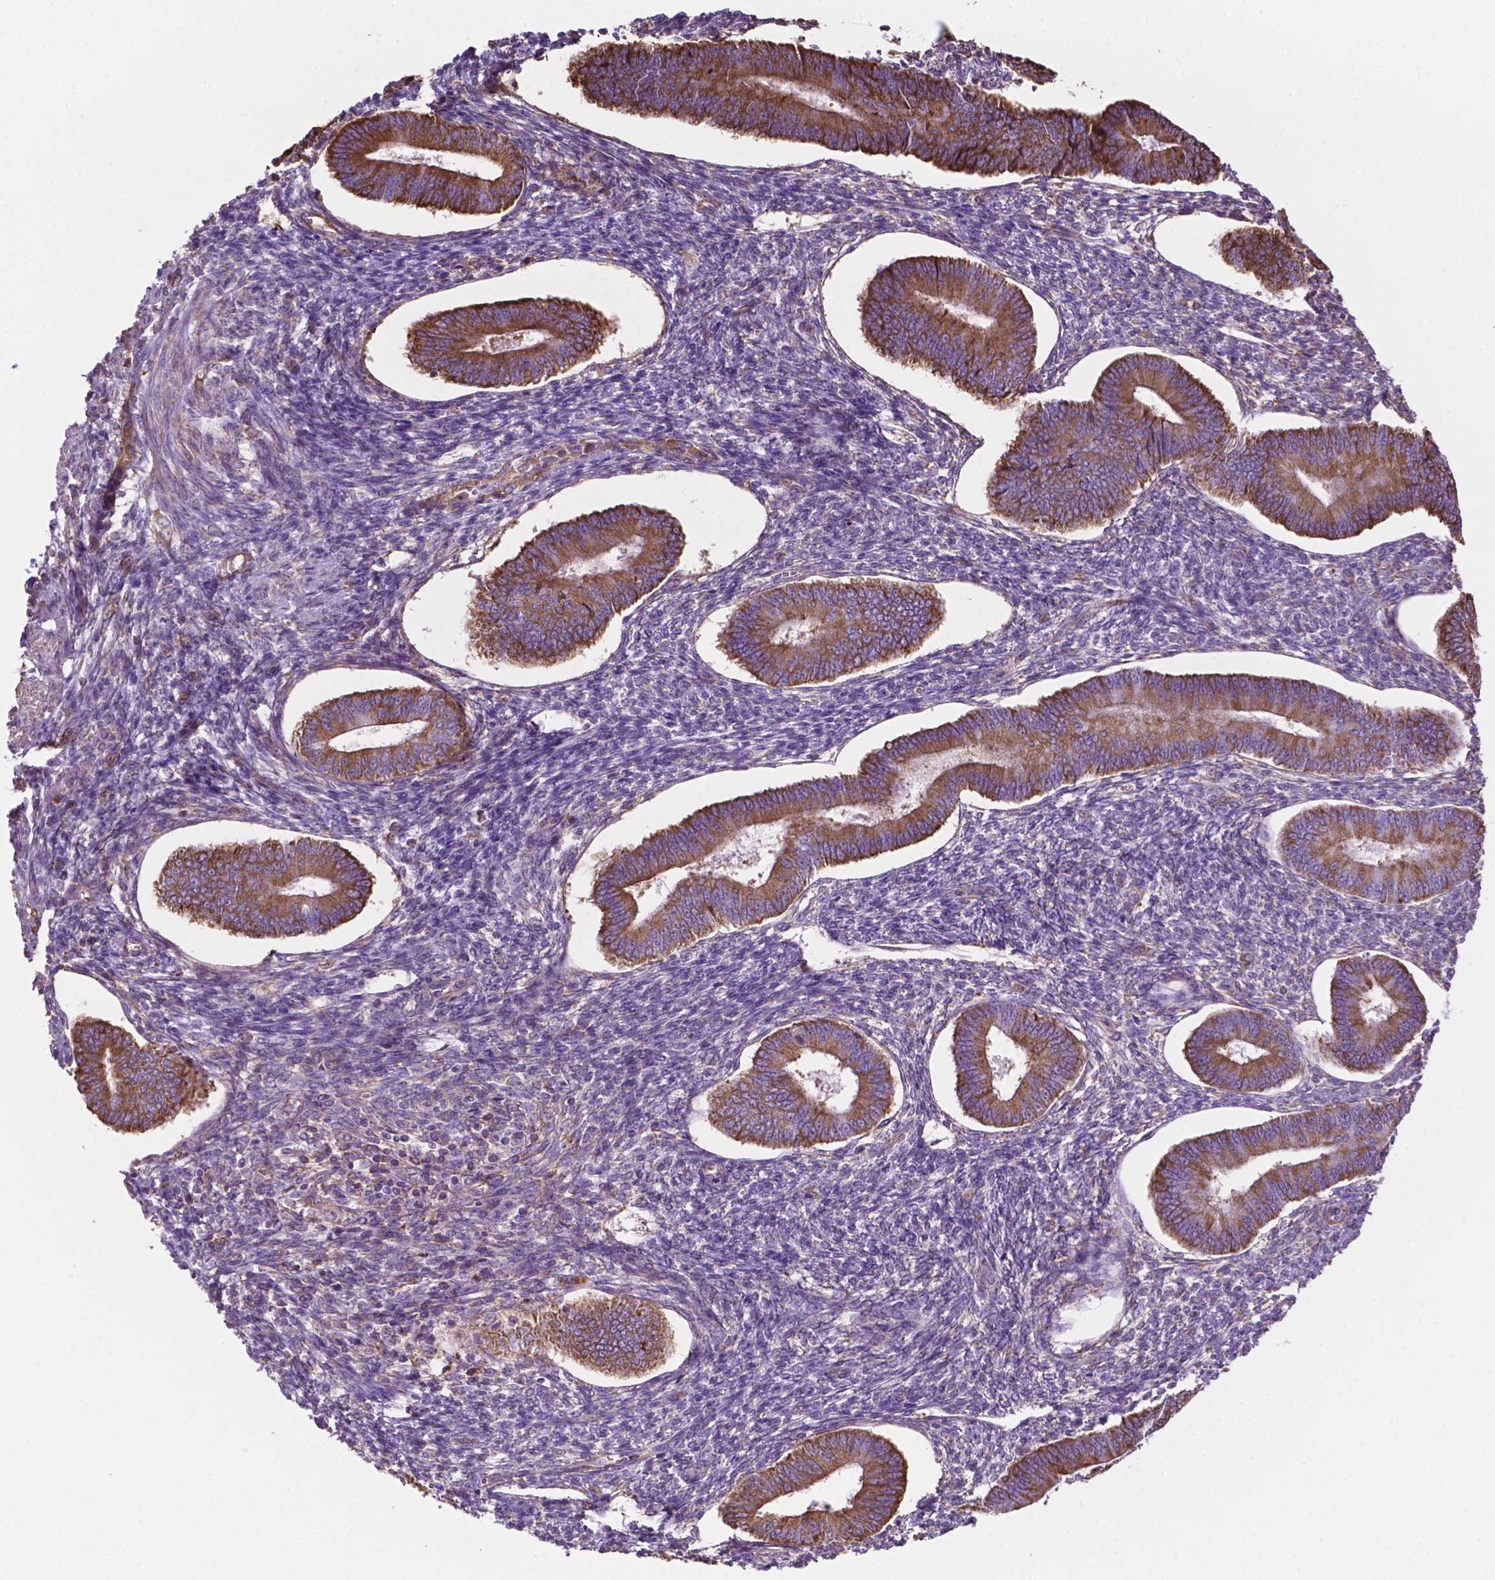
{"staining": {"intensity": "weak", "quantity": "<25%", "location": "cytoplasmic/membranous"}, "tissue": "endometrium", "cell_type": "Cells in endometrial stroma", "image_type": "normal", "snomed": [{"axis": "morphology", "description": "Normal tissue, NOS"}, {"axis": "topography", "description": "Endometrium"}], "caption": "This is an immunohistochemistry (IHC) micrograph of normal endometrium. There is no staining in cells in endometrial stroma.", "gene": "RPL29", "patient": {"sex": "female", "age": 42}}